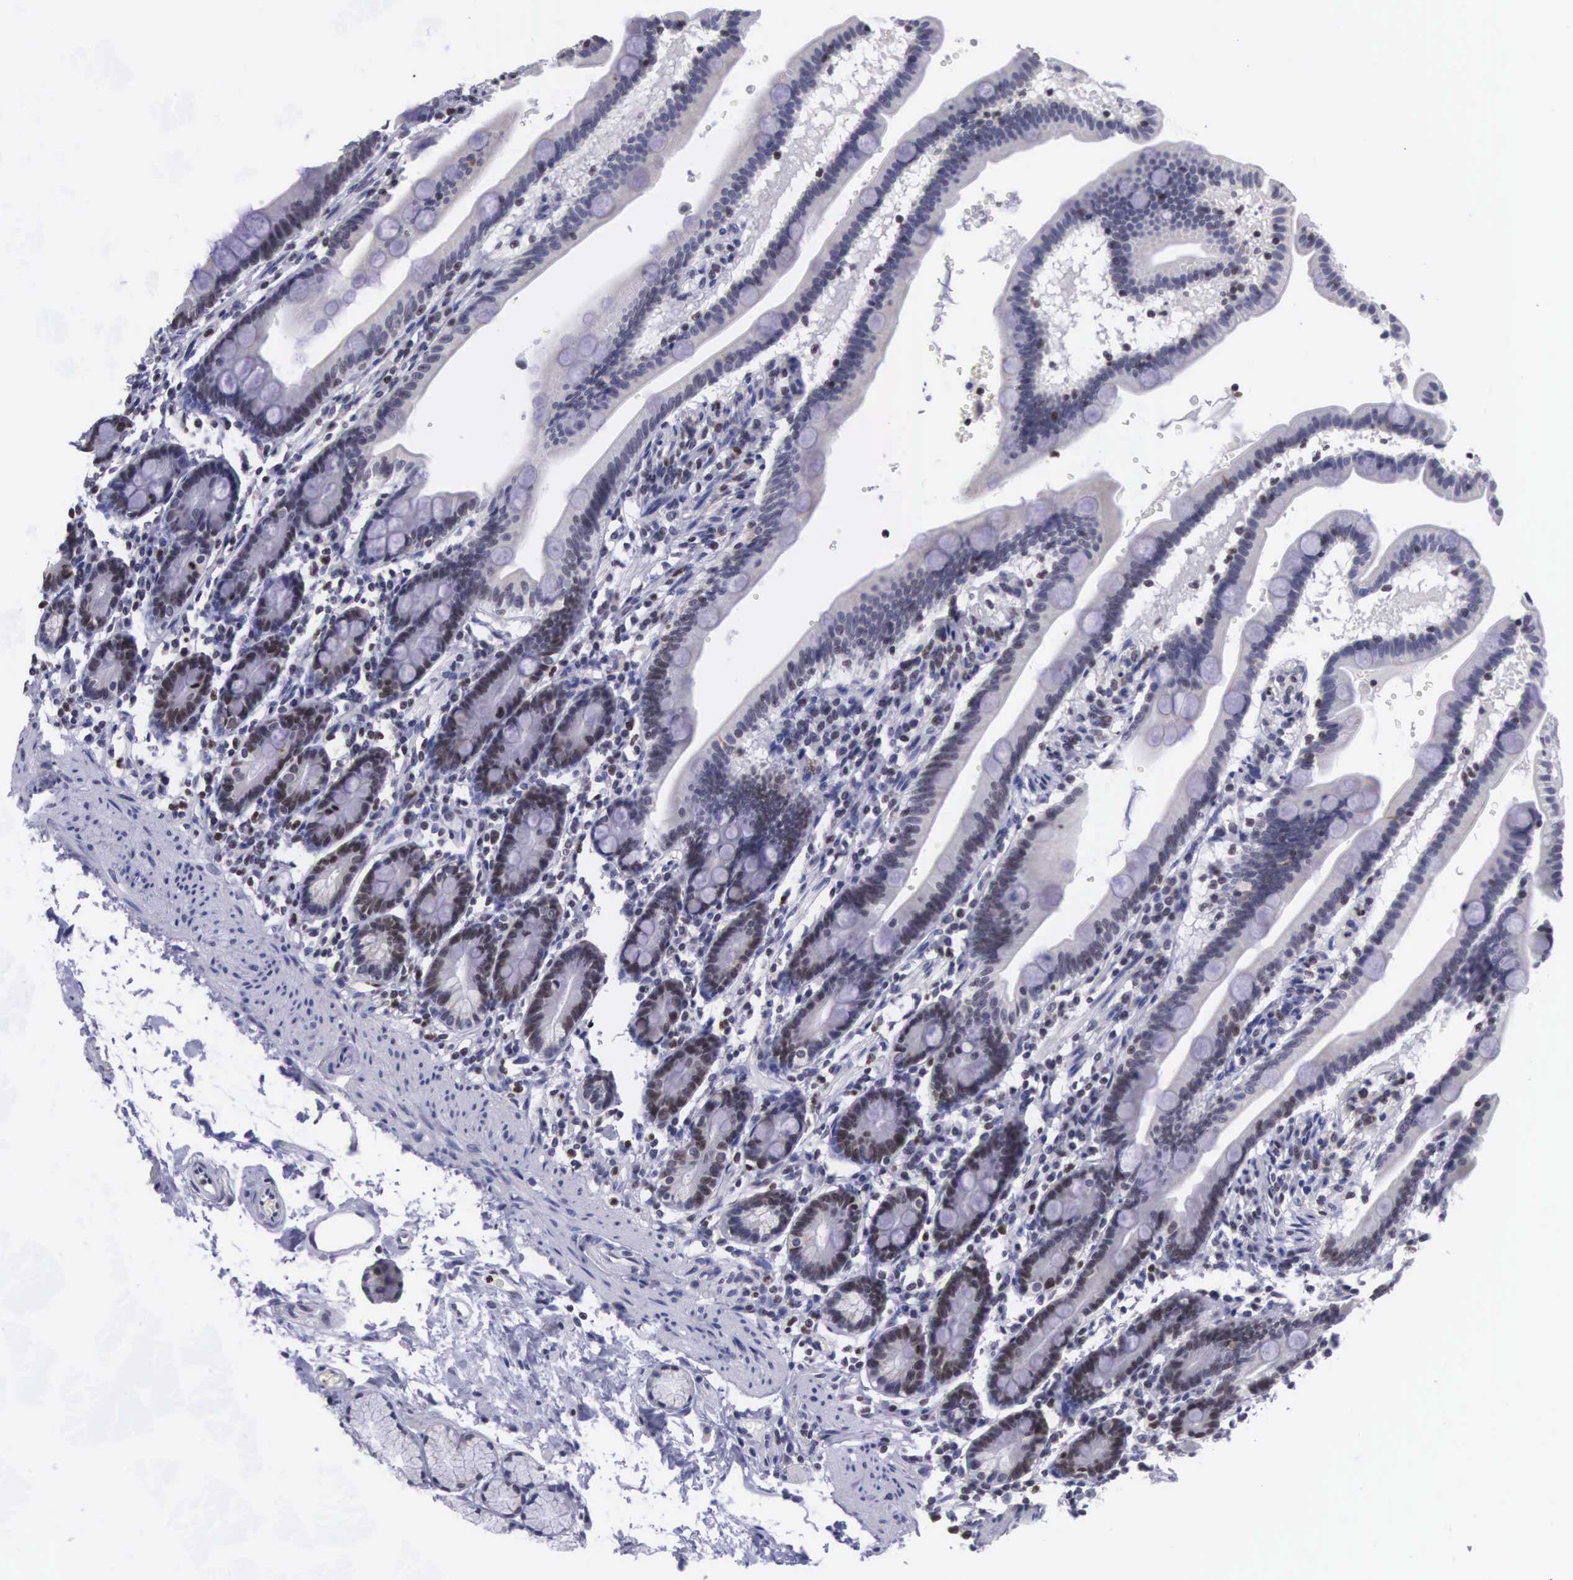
{"staining": {"intensity": "moderate", "quantity": "25%-75%", "location": "nuclear"}, "tissue": "duodenum", "cell_type": "Glandular cells", "image_type": "normal", "snomed": [{"axis": "morphology", "description": "Normal tissue, NOS"}, {"axis": "topography", "description": "Duodenum"}], "caption": "Duodenum stained with DAB (3,3'-diaminobenzidine) immunohistochemistry reveals medium levels of moderate nuclear positivity in approximately 25%-75% of glandular cells. (IHC, brightfield microscopy, high magnification).", "gene": "VRK1", "patient": {"sex": "female", "age": 77}}